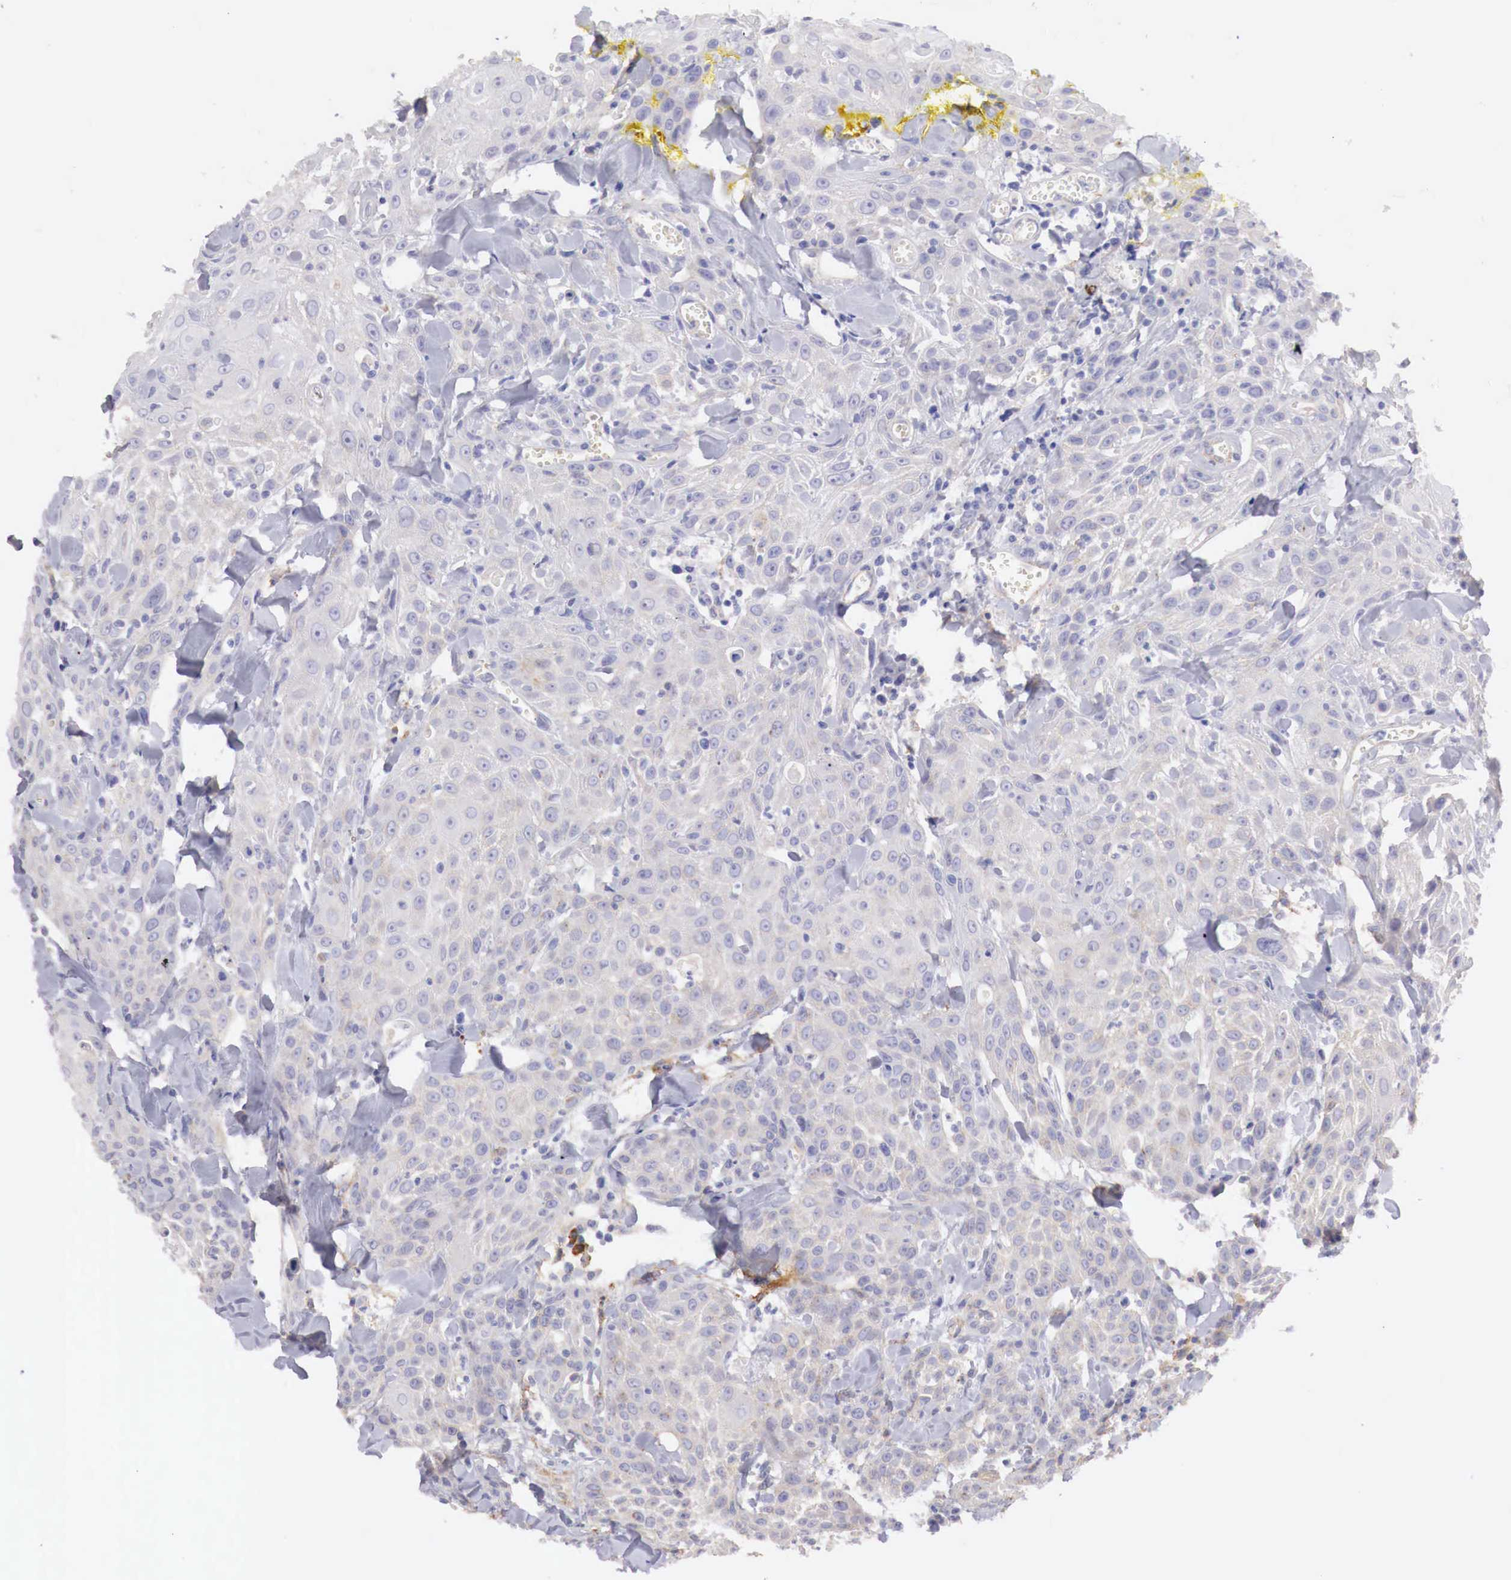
{"staining": {"intensity": "negative", "quantity": "none", "location": "none"}, "tissue": "head and neck cancer", "cell_type": "Tumor cells", "image_type": "cancer", "snomed": [{"axis": "morphology", "description": "Squamous cell carcinoma, NOS"}, {"axis": "topography", "description": "Oral tissue"}, {"axis": "topography", "description": "Head-Neck"}], "caption": "Tumor cells show no significant staining in squamous cell carcinoma (head and neck).", "gene": "KLHDC7B", "patient": {"sex": "female", "age": 82}}